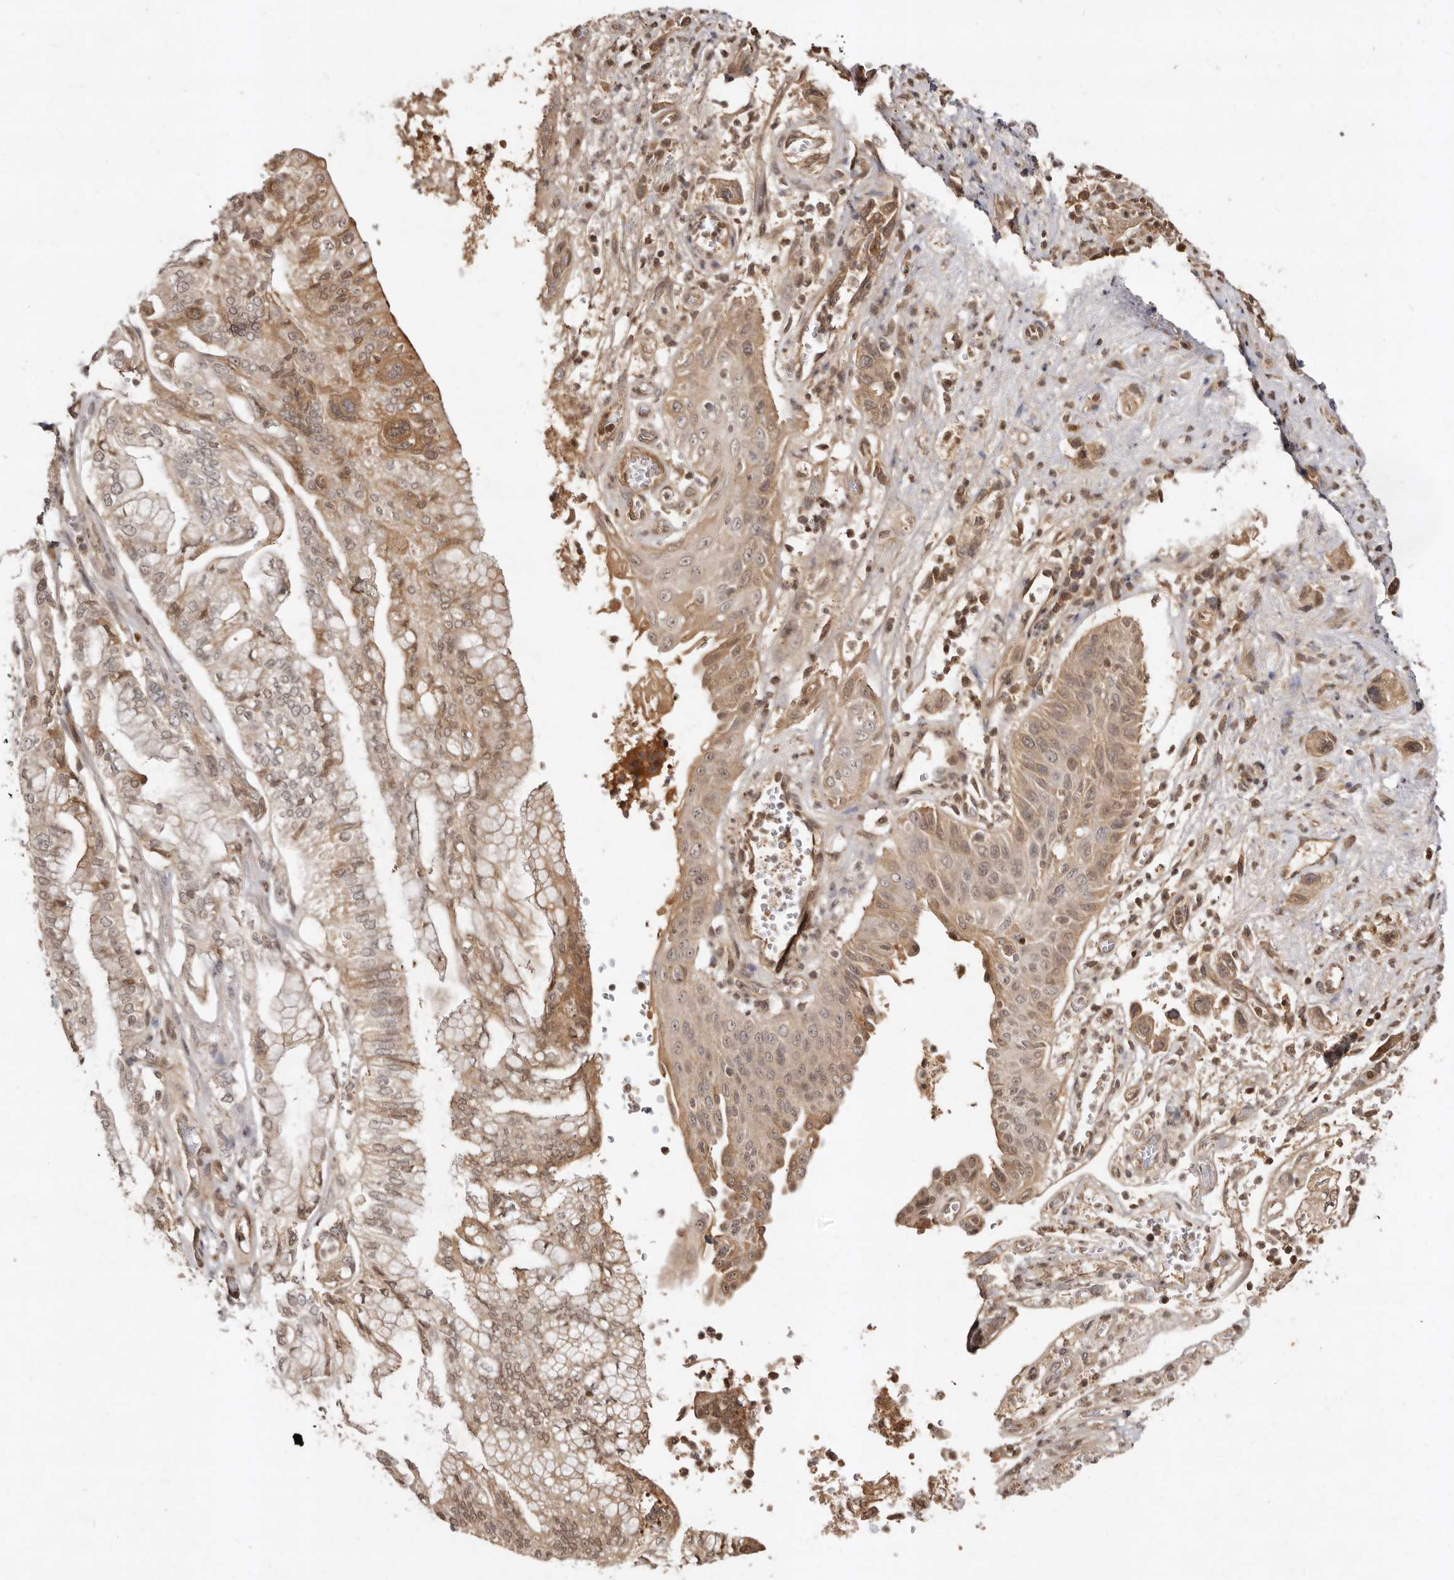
{"staining": {"intensity": "moderate", "quantity": ">75%", "location": "cytoplasmic/membranous,nuclear"}, "tissue": "pancreatic cancer", "cell_type": "Tumor cells", "image_type": "cancer", "snomed": [{"axis": "morphology", "description": "Adenocarcinoma, NOS"}, {"axis": "topography", "description": "Pancreas"}], "caption": "Tumor cells reveal medium levels of moderate cytoplasmic/membranous and nuclear positivity in approximately >75% of cells in pancreatic cancer (adenocarcinoma).", "gene": "LCORL", "patient": {"sex": "female", "age": 73}}